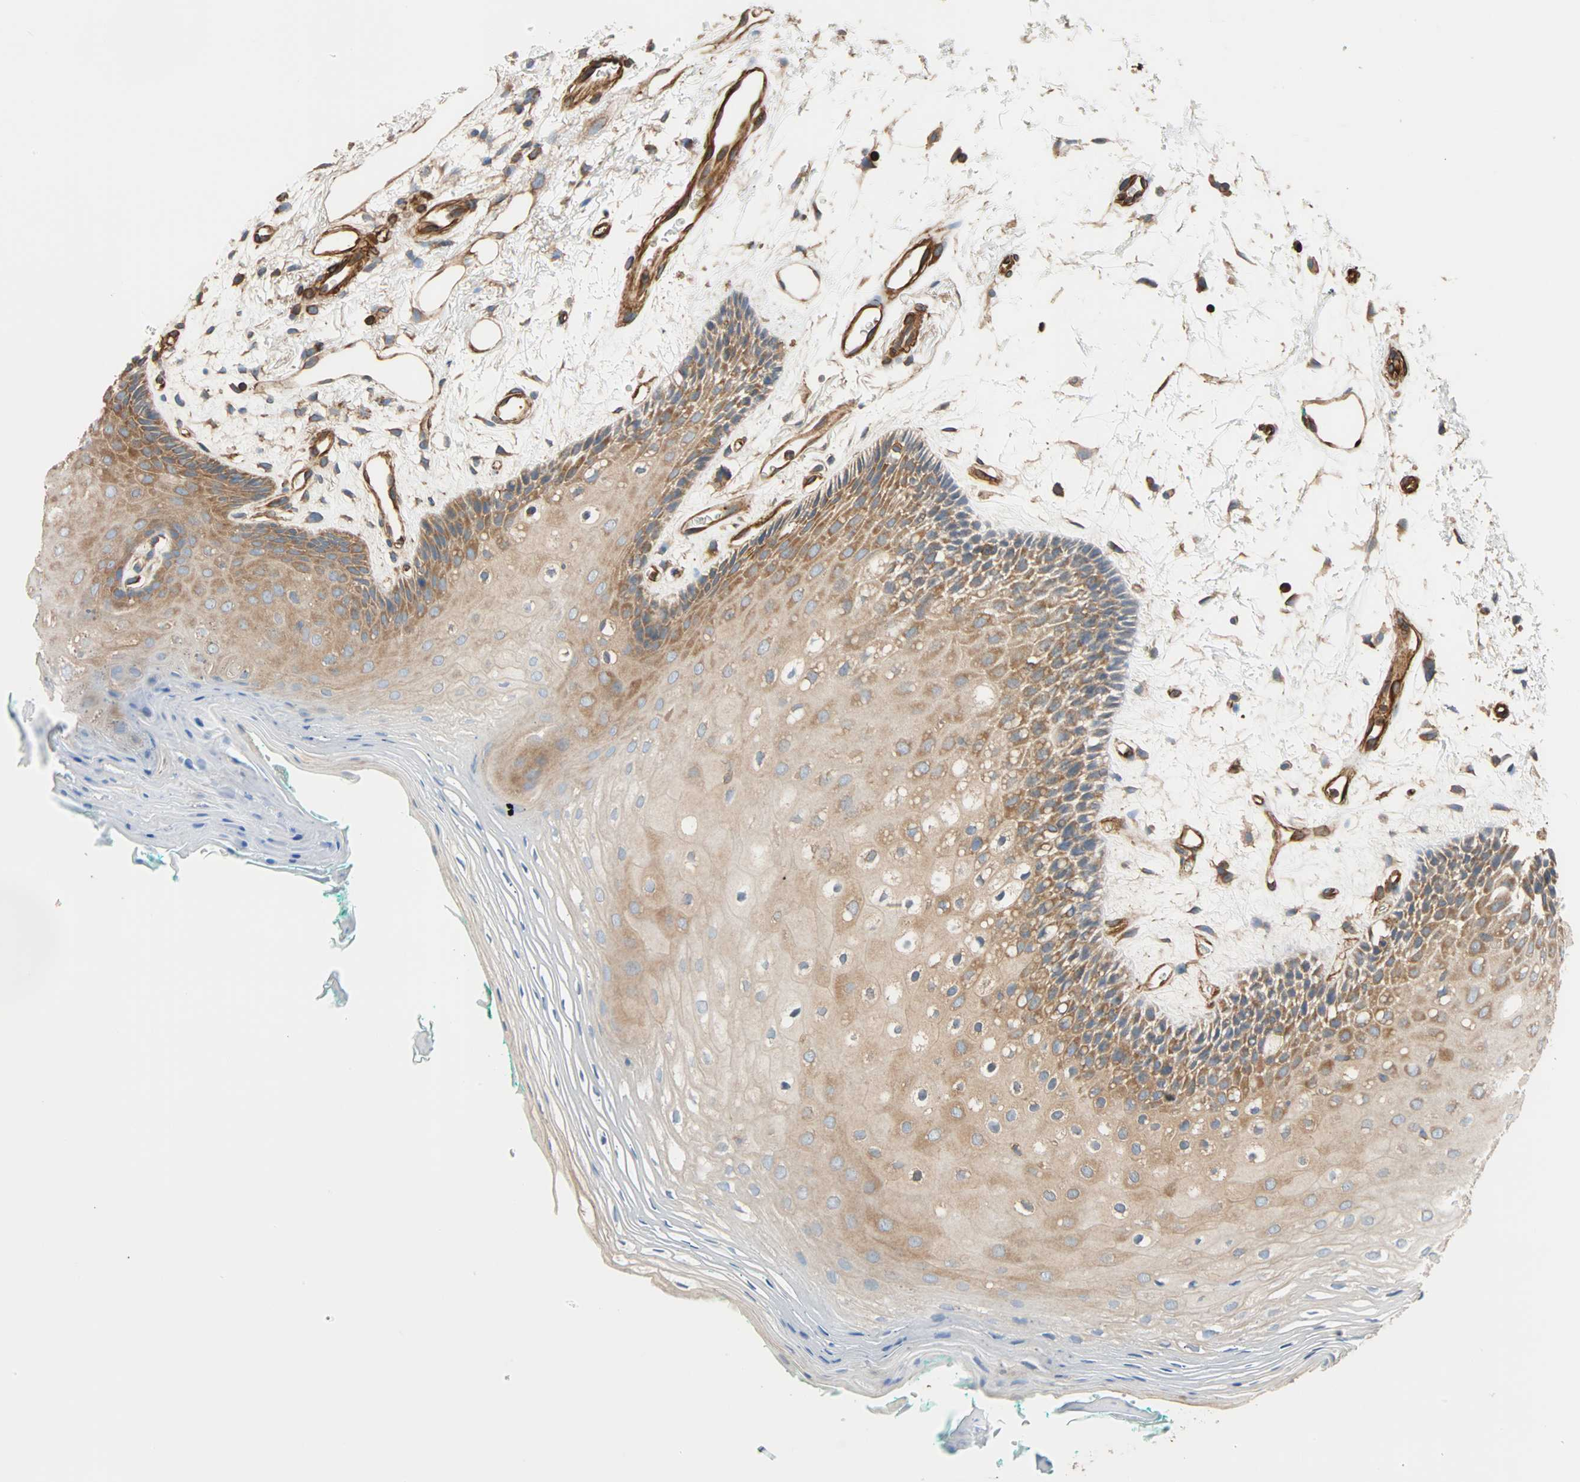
{"staining": {"intensity": "moderate", "quantity": ">75%", "location": "cytoplasmic/membranous"}, "tissue": "oral mucosa", "cell_type": "Squamous epithelial cells", "image_type": "normal", "snomed": [{"axis": "morphology", "description": "Normal tissue, NOS"}, {"axis": "topography", "description": "Skeletal muscle"}, {"axis": "topography", "description": "Oral tissue"}, {"axis": "topography", "description": "Peripheral nerve tissue"}], "caption": "Oral mucosa stained with DAB (3,3'-diaminobenzidine) immunohistochemistry shows medium levels of moderate cytoplasmic/membranous positivity in approximately >75% of squamous epithelial cells.", "gene": "GALNT10", "patient": {"sex": "female", "age": 84}}